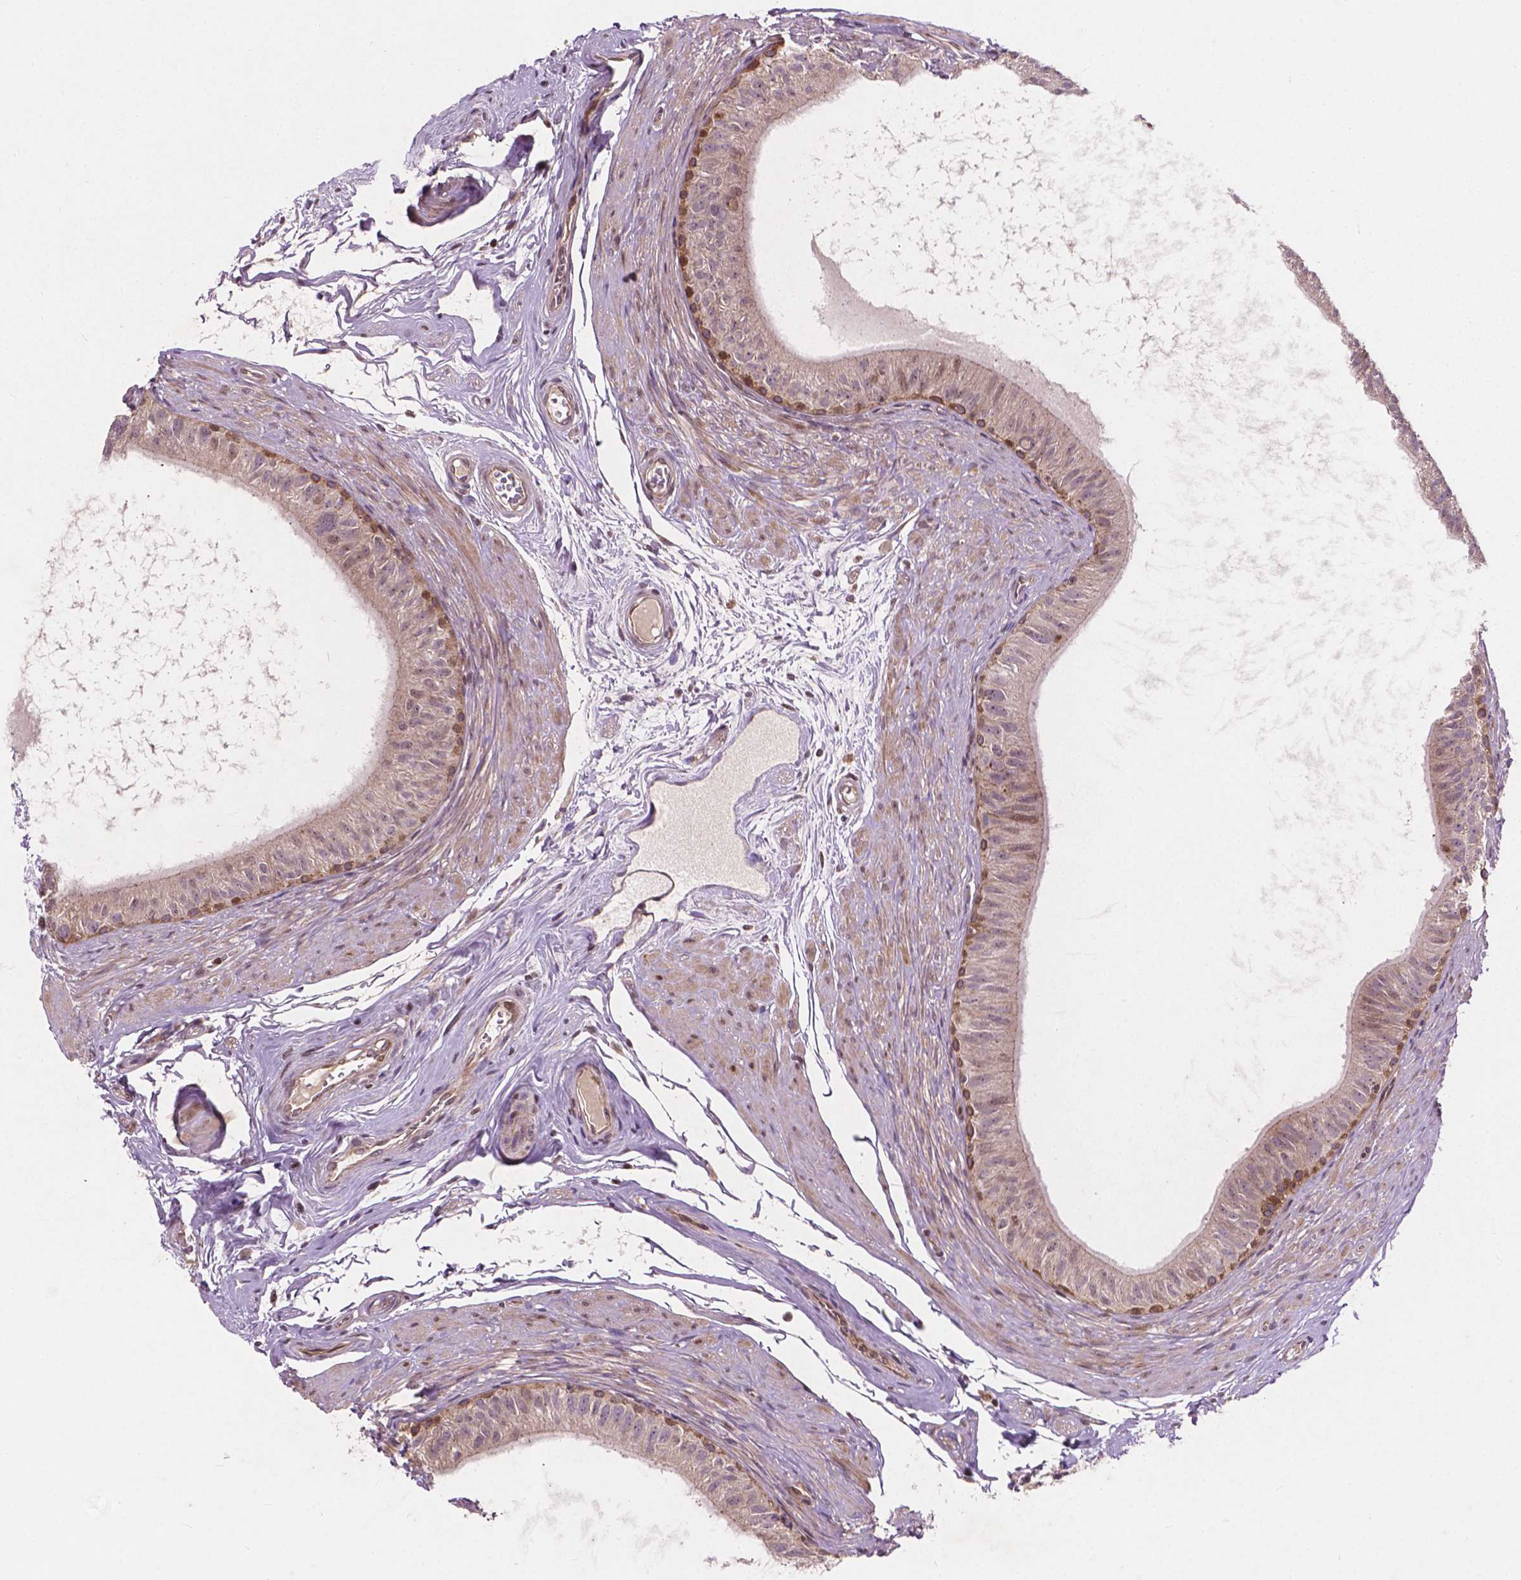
{"staining": {"intensity": "moderate", "quantity": ">75%", "location": "cytoplasmic/membranous"}, "tissue": "epididymis", "cell_type": "Glandular cells", "image_type": "normal", "snomed": [{"axis": "morphology", "description": "Normal tissue, NOS"}, {"axis": "topography", "description": "Epididymis"}], "caption": "Protein staining exhibits moderate cytoplasmic/membranous expression in about >75% of glandular cells in unremarkable epididymis.", "gene": "B3GALNT2", "patient": {"sex": "male", "age": 36}}